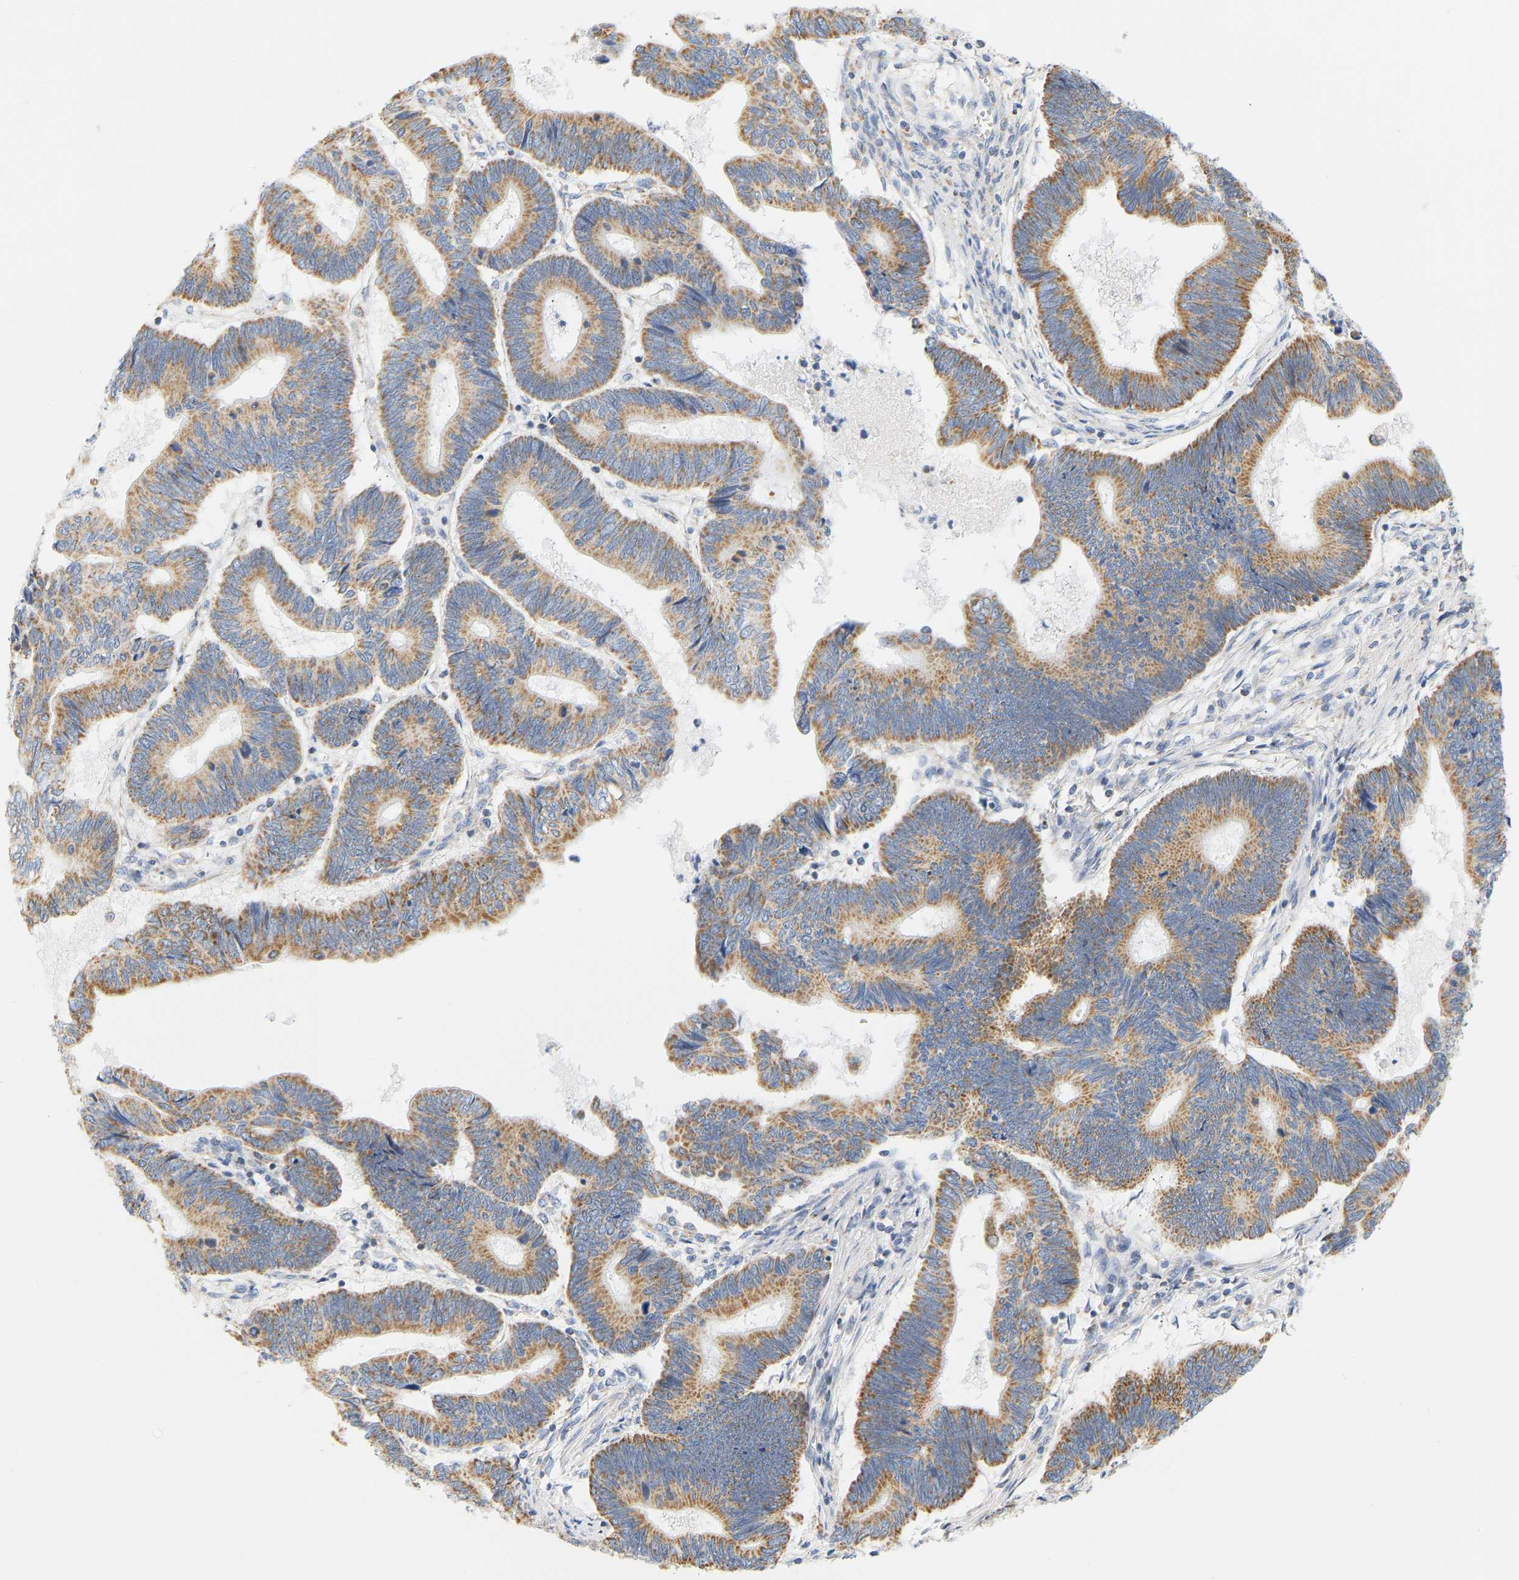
{"staining": {"intensity": "moderate", "quantity": ">75%", "location": "cytoplasmic/membranous"}, "tissue": "pancreatic cancer", "cell_type": "Tumor cells", "image_type": "cancer", "snomed": [{"axis": "morphology", "description": "Adenocarcinoma, NOS"}, {"axis": "topography", "description": "Pancreas"}], "caption": "Immunohistochemical staining of human pancreatic cancer (adenocarcinoma) demonstrates medium levels of moderate cytoplasmic/membranous protein positivity in about >75% of tumor cells.", "gene": "GRPEL2", "patient": {"sex": "female", "age": 70}}